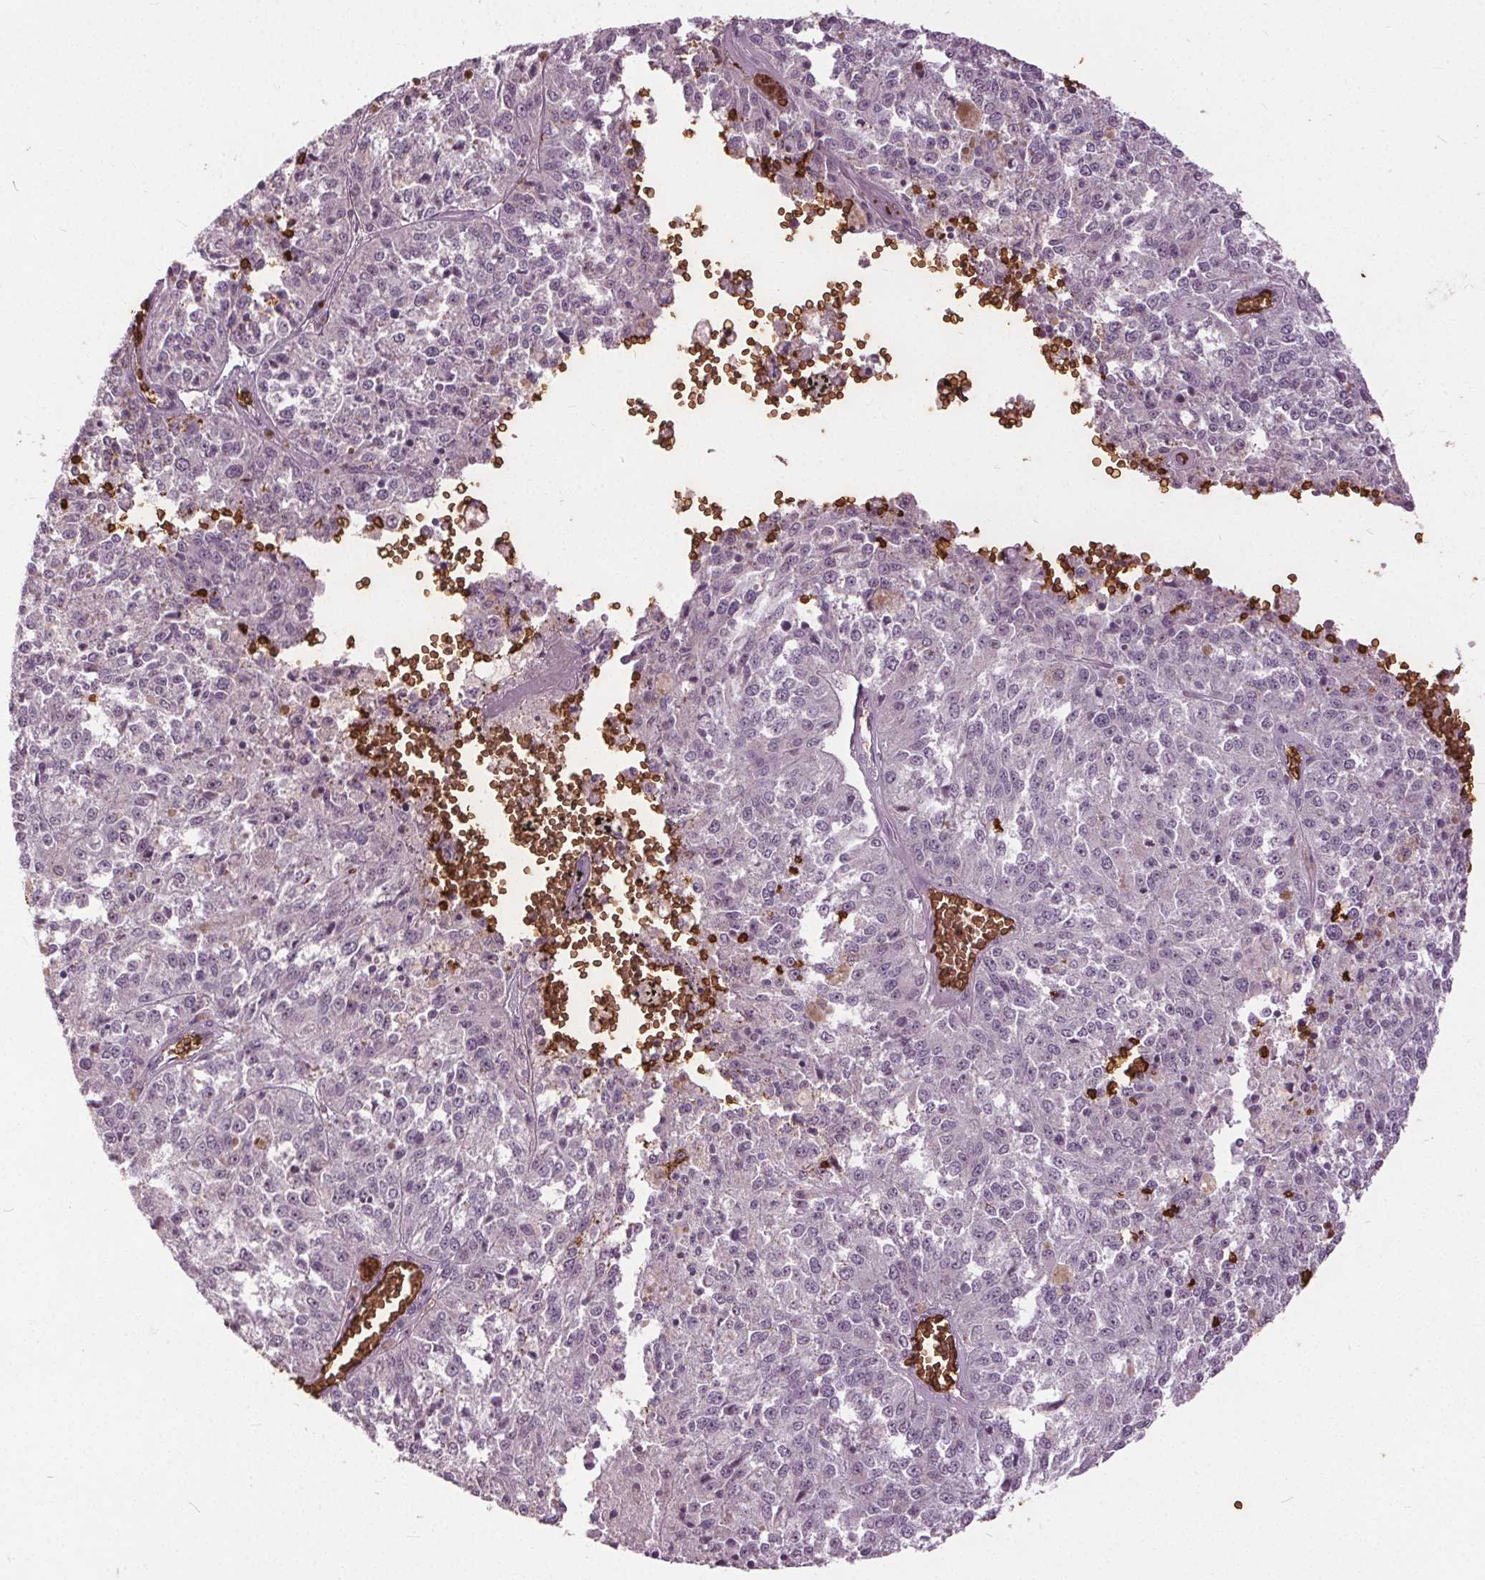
{"staining": {"intensity": "negative", "quantity": "none", "location": "none"}, "tissue": "melanoma", "cell_type": "Tumor cells", "image_type": "cancer", "snomed": [{"axis": "morphology", "description": "Malignant melanoma, Metastatic site"}, {"axis": "topography", "description": "Lymph node"}], "caption": "DAB (3,3'-diaminobenzidine) immunohistochemical staining of malignant melanoma (metastatic site) shows no significant expression in tumor cells. (Stains: DAB immunohistochemistry with hematoxylin counter stain, Microscopy: brightfield microscopy at high magnification).", "gene": "SLC4A1", "patient": {"sex": "female", "age": 64}}